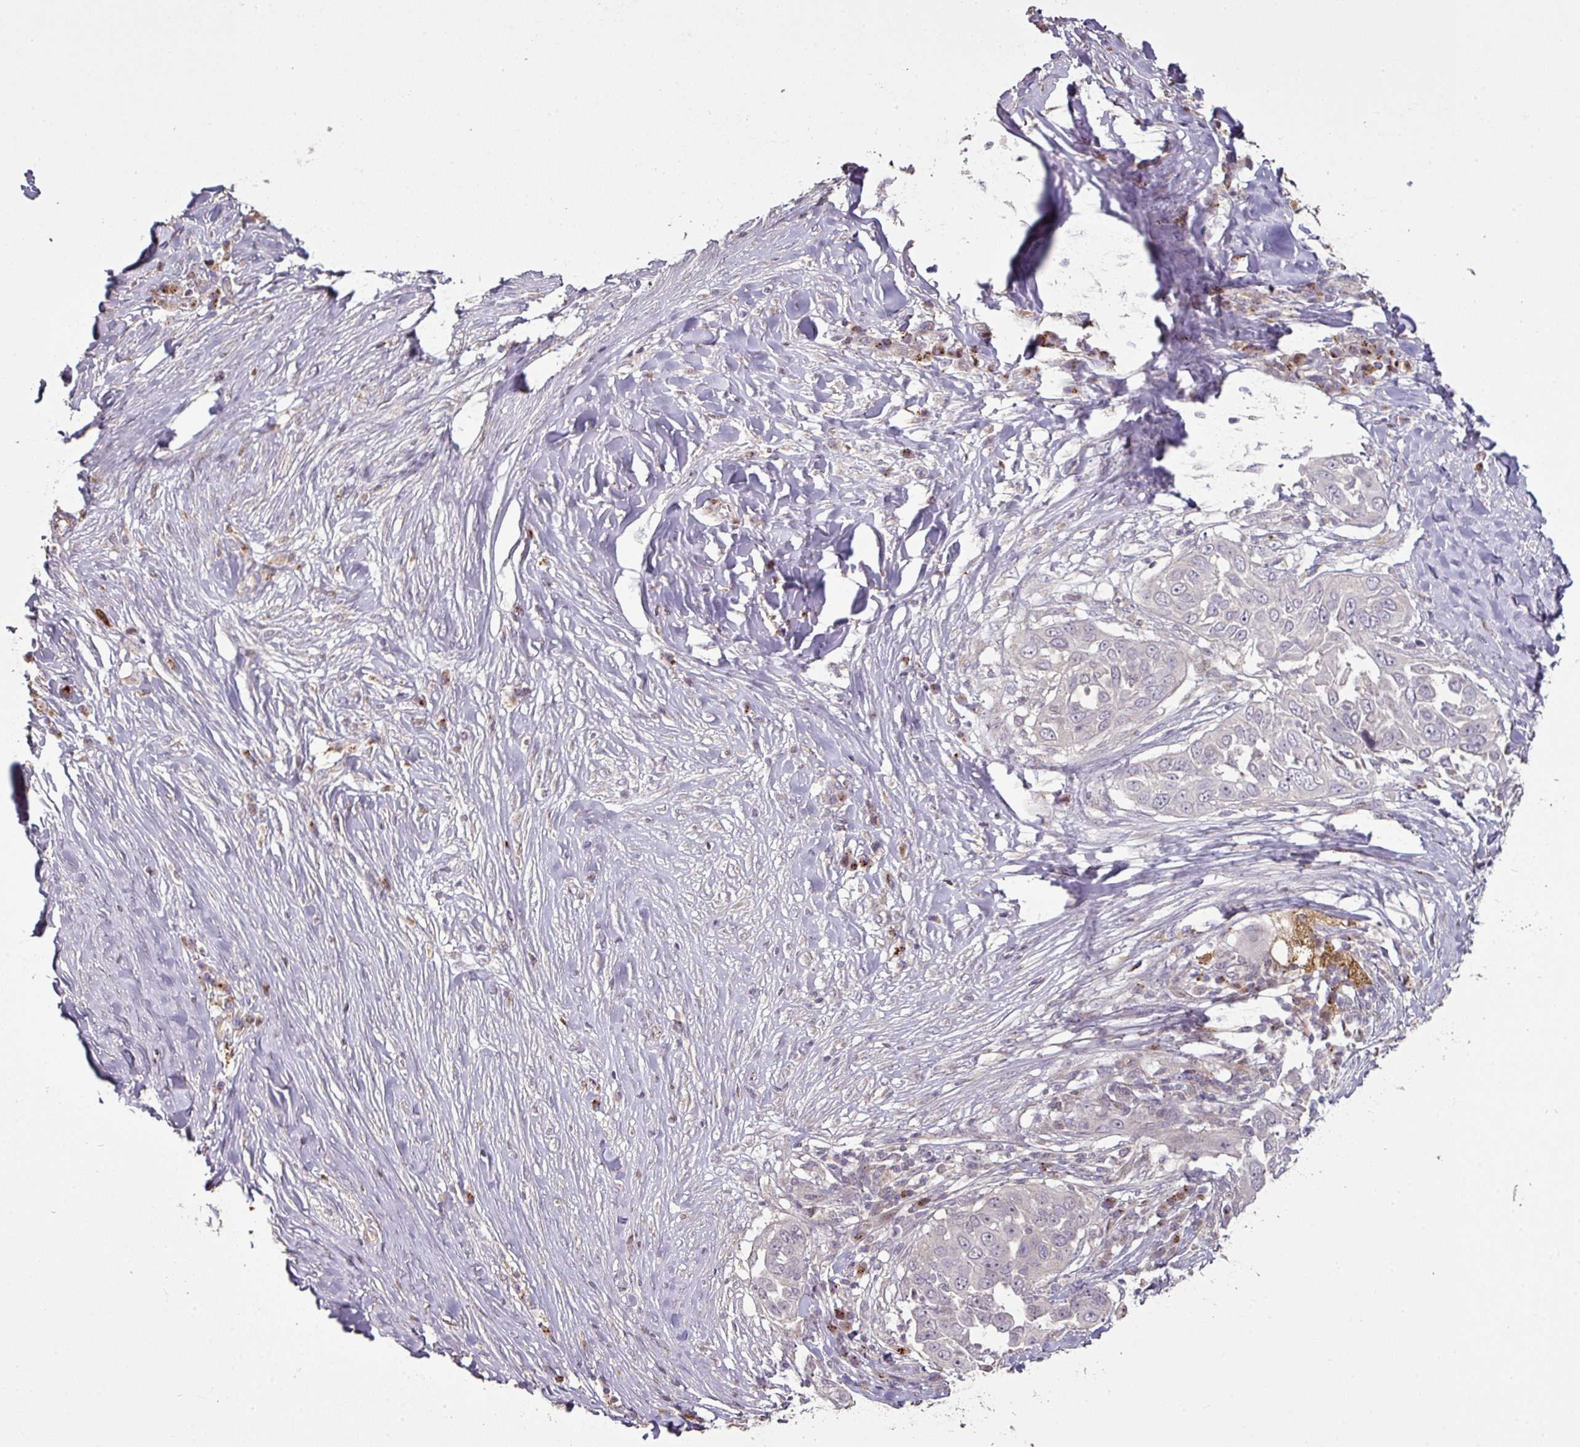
{"staining": {"intensity": "negative", "quantity": "none", "location": "none"}, "tissue": "skin cancer", "cell_type": "Tumor cells", "image_type": "cancer", "snomed": [{"axis": "morphology", "description": "Squamous cell carcinoma, NOS"}, {"axis": "topography", "description": "Skin"}], "caption": "Immunohistochemistry micrograph of human skin squamous cell carcinoma stained for a protein (brown), which reveals no positivity in tumor cells.", "gene": "CXCR5", "patient": {"sex": "female", "age": 44}}